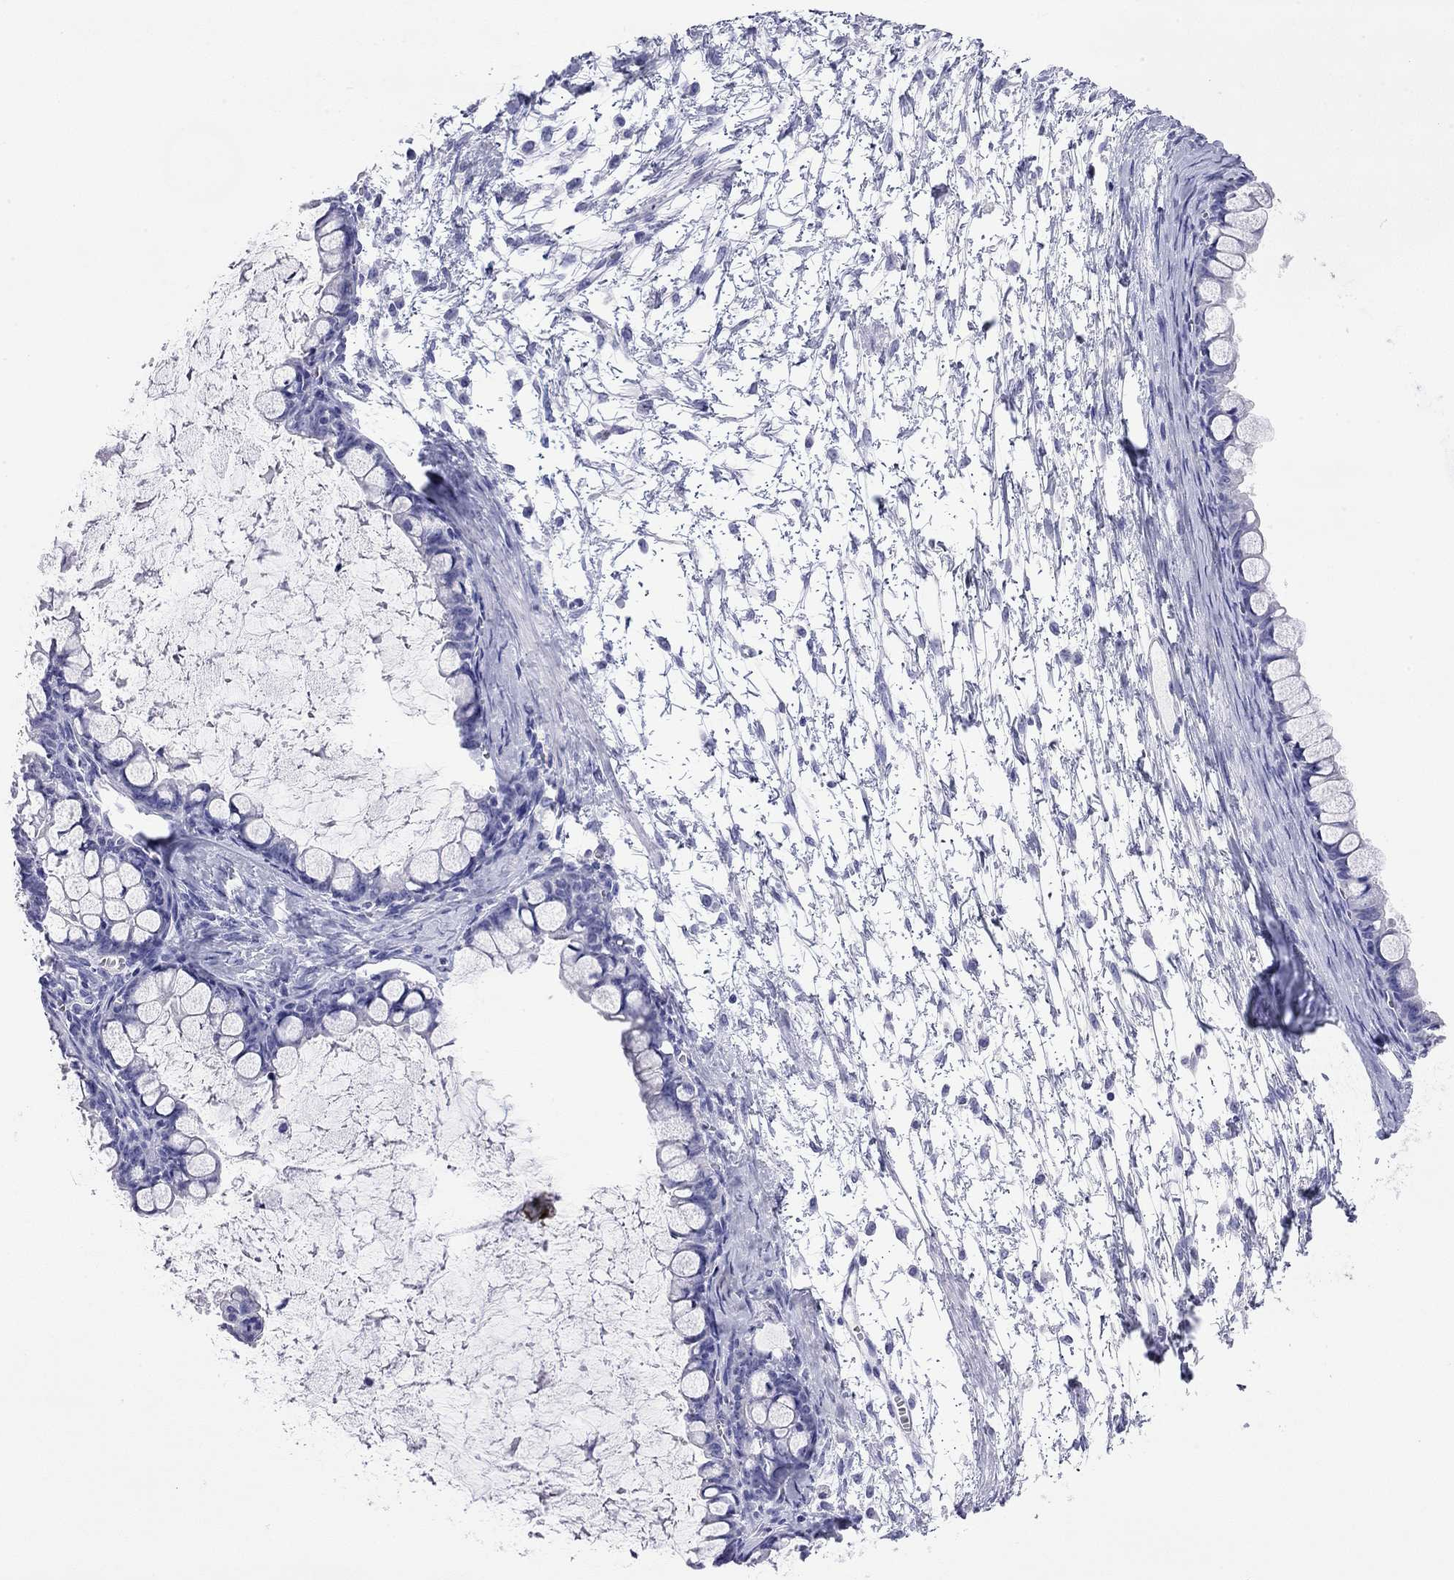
{"staining": {"intensity": "negative", "quantity": "none", "location": "none"}, "tissue": "ovarian cancer", "cell_type": "Tumor cells", "image_type": "cancer", "snomed": [{"axis": "morphology", "description": "Cystadenocarcinoma, mucinous, NOS"}, {"axis": "topography", "description": "Ovary"}], "caption": "Tumor cells are negative for brown protein staining in ovarian mucinous cystadenocarcinoma.", "gene": "FIGLA", "patient": {"sex": "female", "age": 63}}